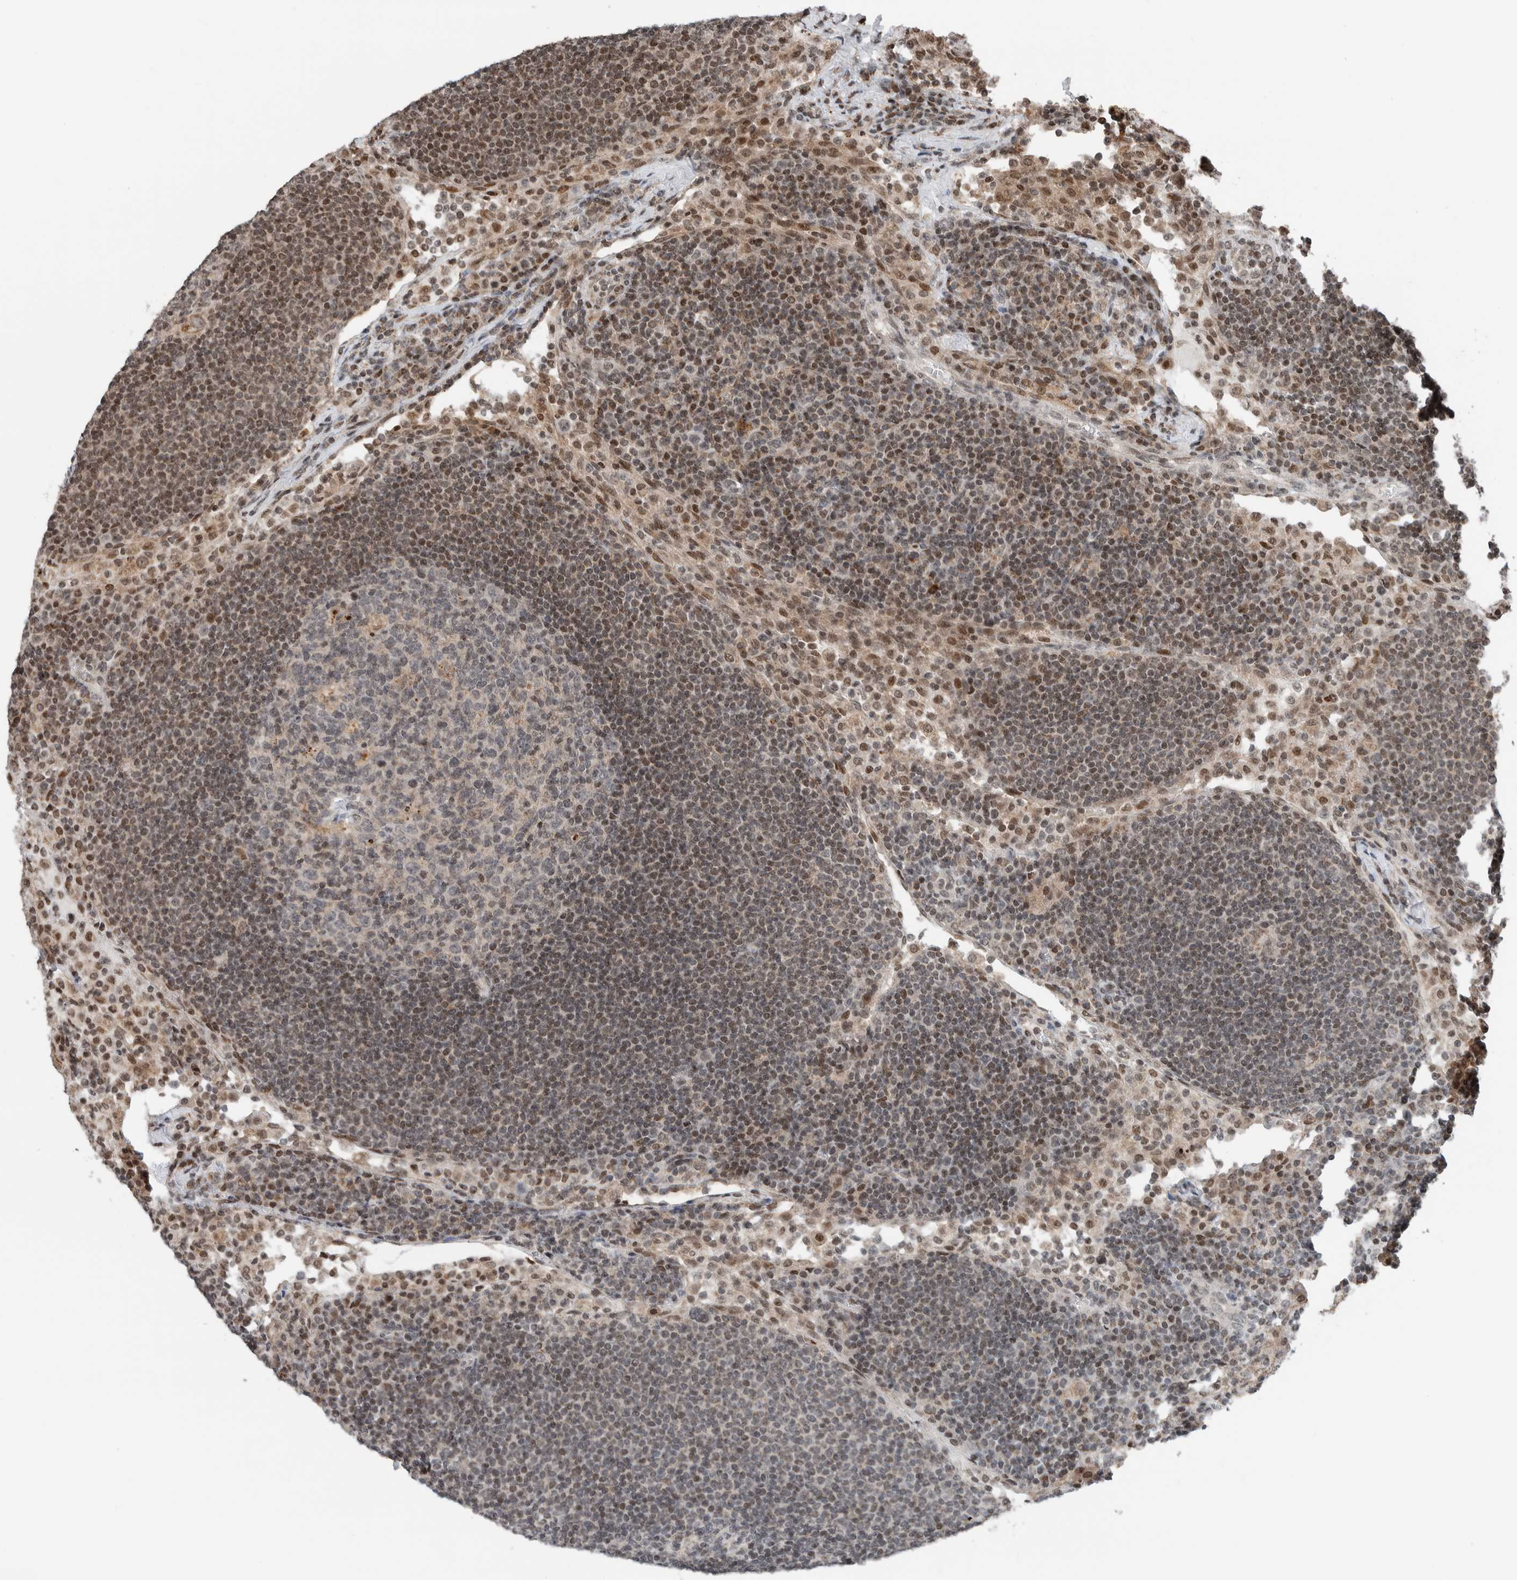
{"staining": {"intensity": "weak", "quantity": "<25%", "location": "cytoplasmic/membranous"}, "tissue": "lymph node", "cell_type": "Germinal center cells", "image_type": "normal", "snomed": [{"axis": "morphology", "description": "Normal tissue, NOS"}, {"axis": "topography", "description": "Lymph node"}], "caption": "DAB immunohistochemical staining of normal human lymph node shows no significant staining in germinal center cells. (DAB (3,3'-diaminobenzidine) immunohistochemistry, high magnification).", "gene": "NPLOC4", "patient": {"sex": "female", "age": 53}}